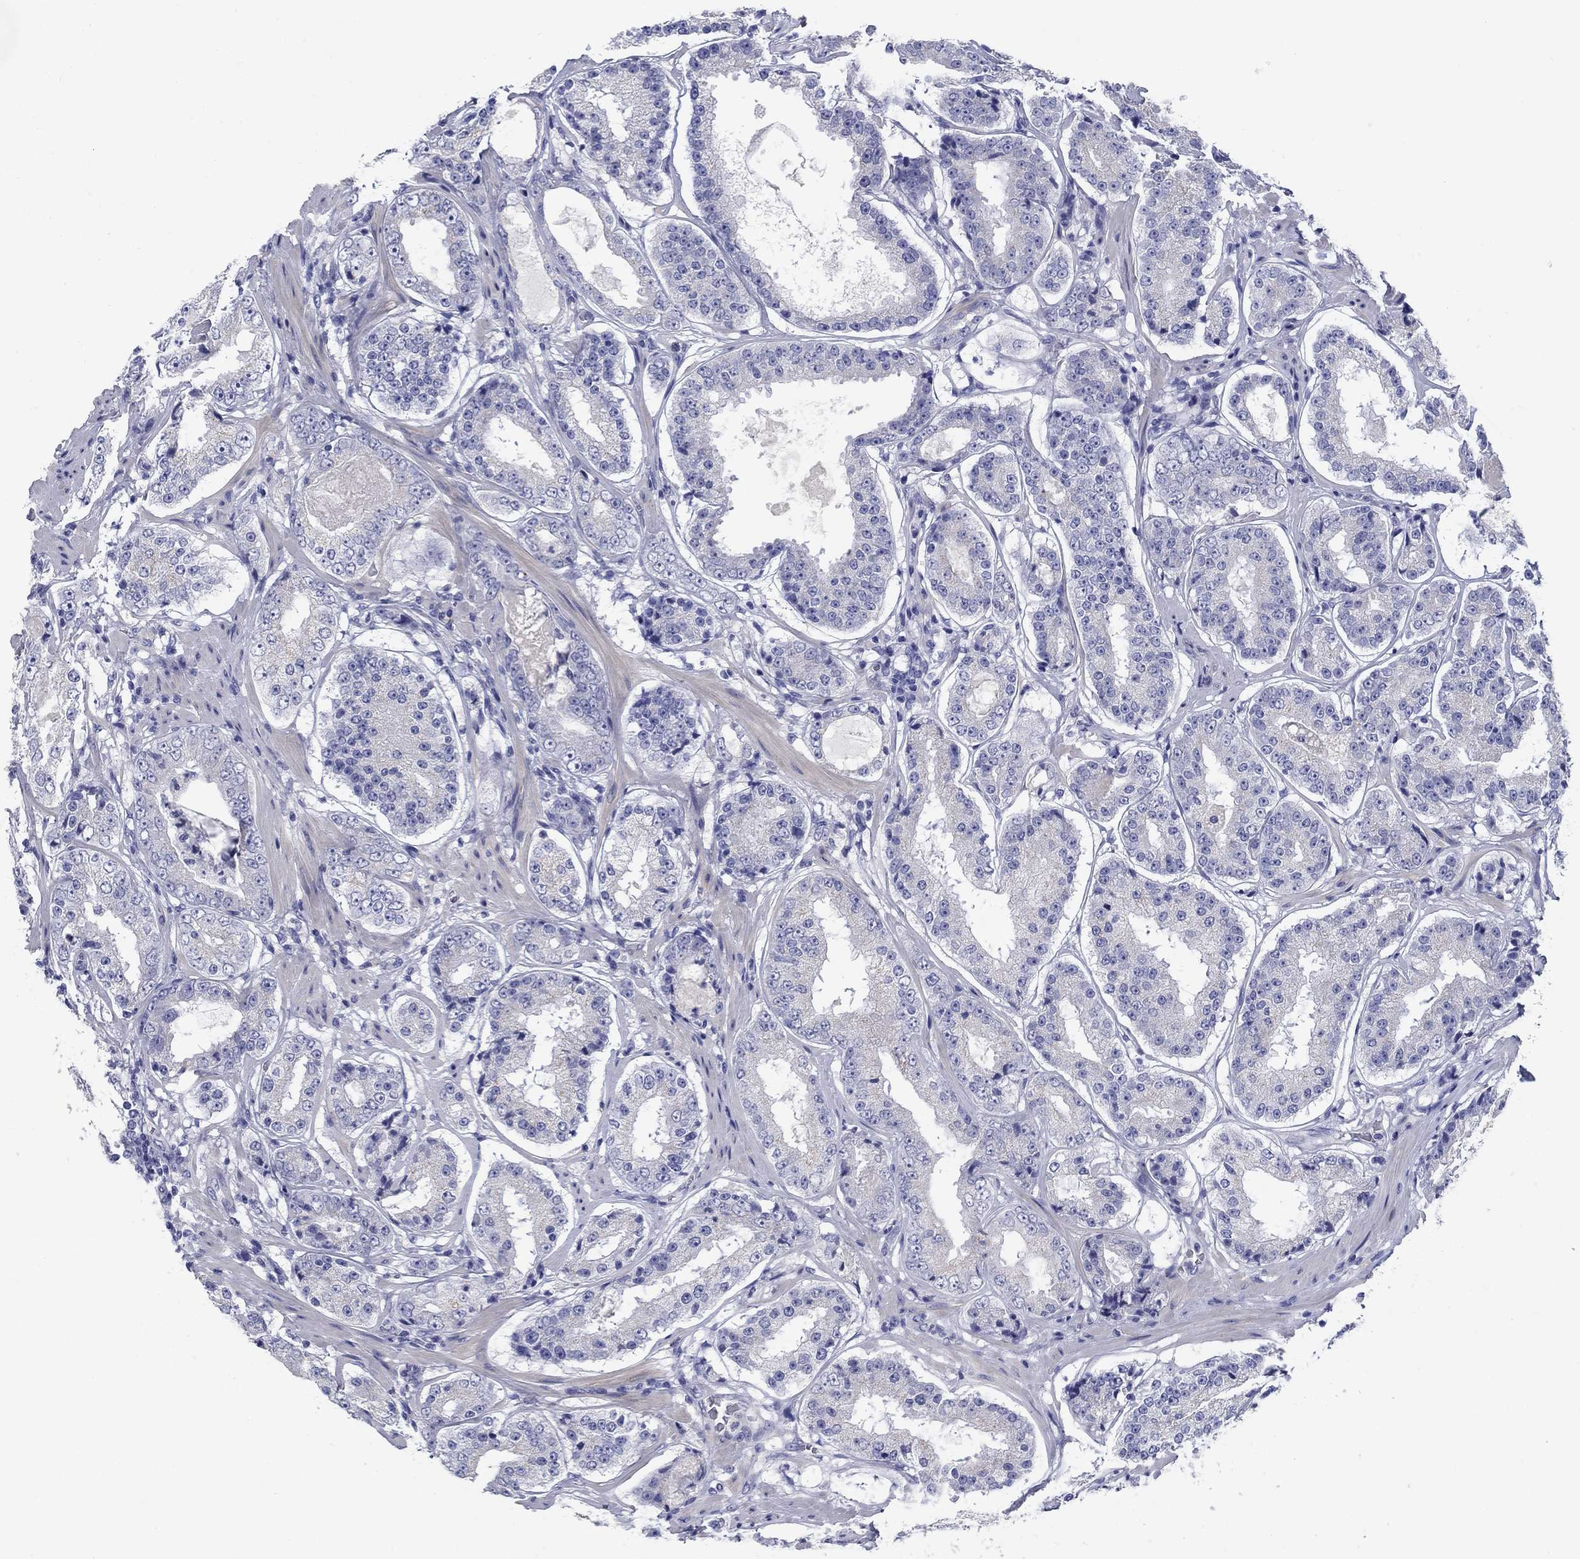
{"staining": {"intensity": "negative", "quantity": "none", "location": "none"}, "tissue": "prostate cancer", "cell_type": "Tumor cells", "image_type": "cancer", "snomed": [{"axis": "morphology", "description": "Adenocarcinoma, Low grade"}, {"axis": "topography", "description": "Prostate"}], "caption": "Prostate low-grade adenocarcinoma stained for a protein using immunohistochemistry (IHC) displays no positivity tumor cells.", "gene": "PRKCG", "patient": {"sex": "male", "age": 60}}